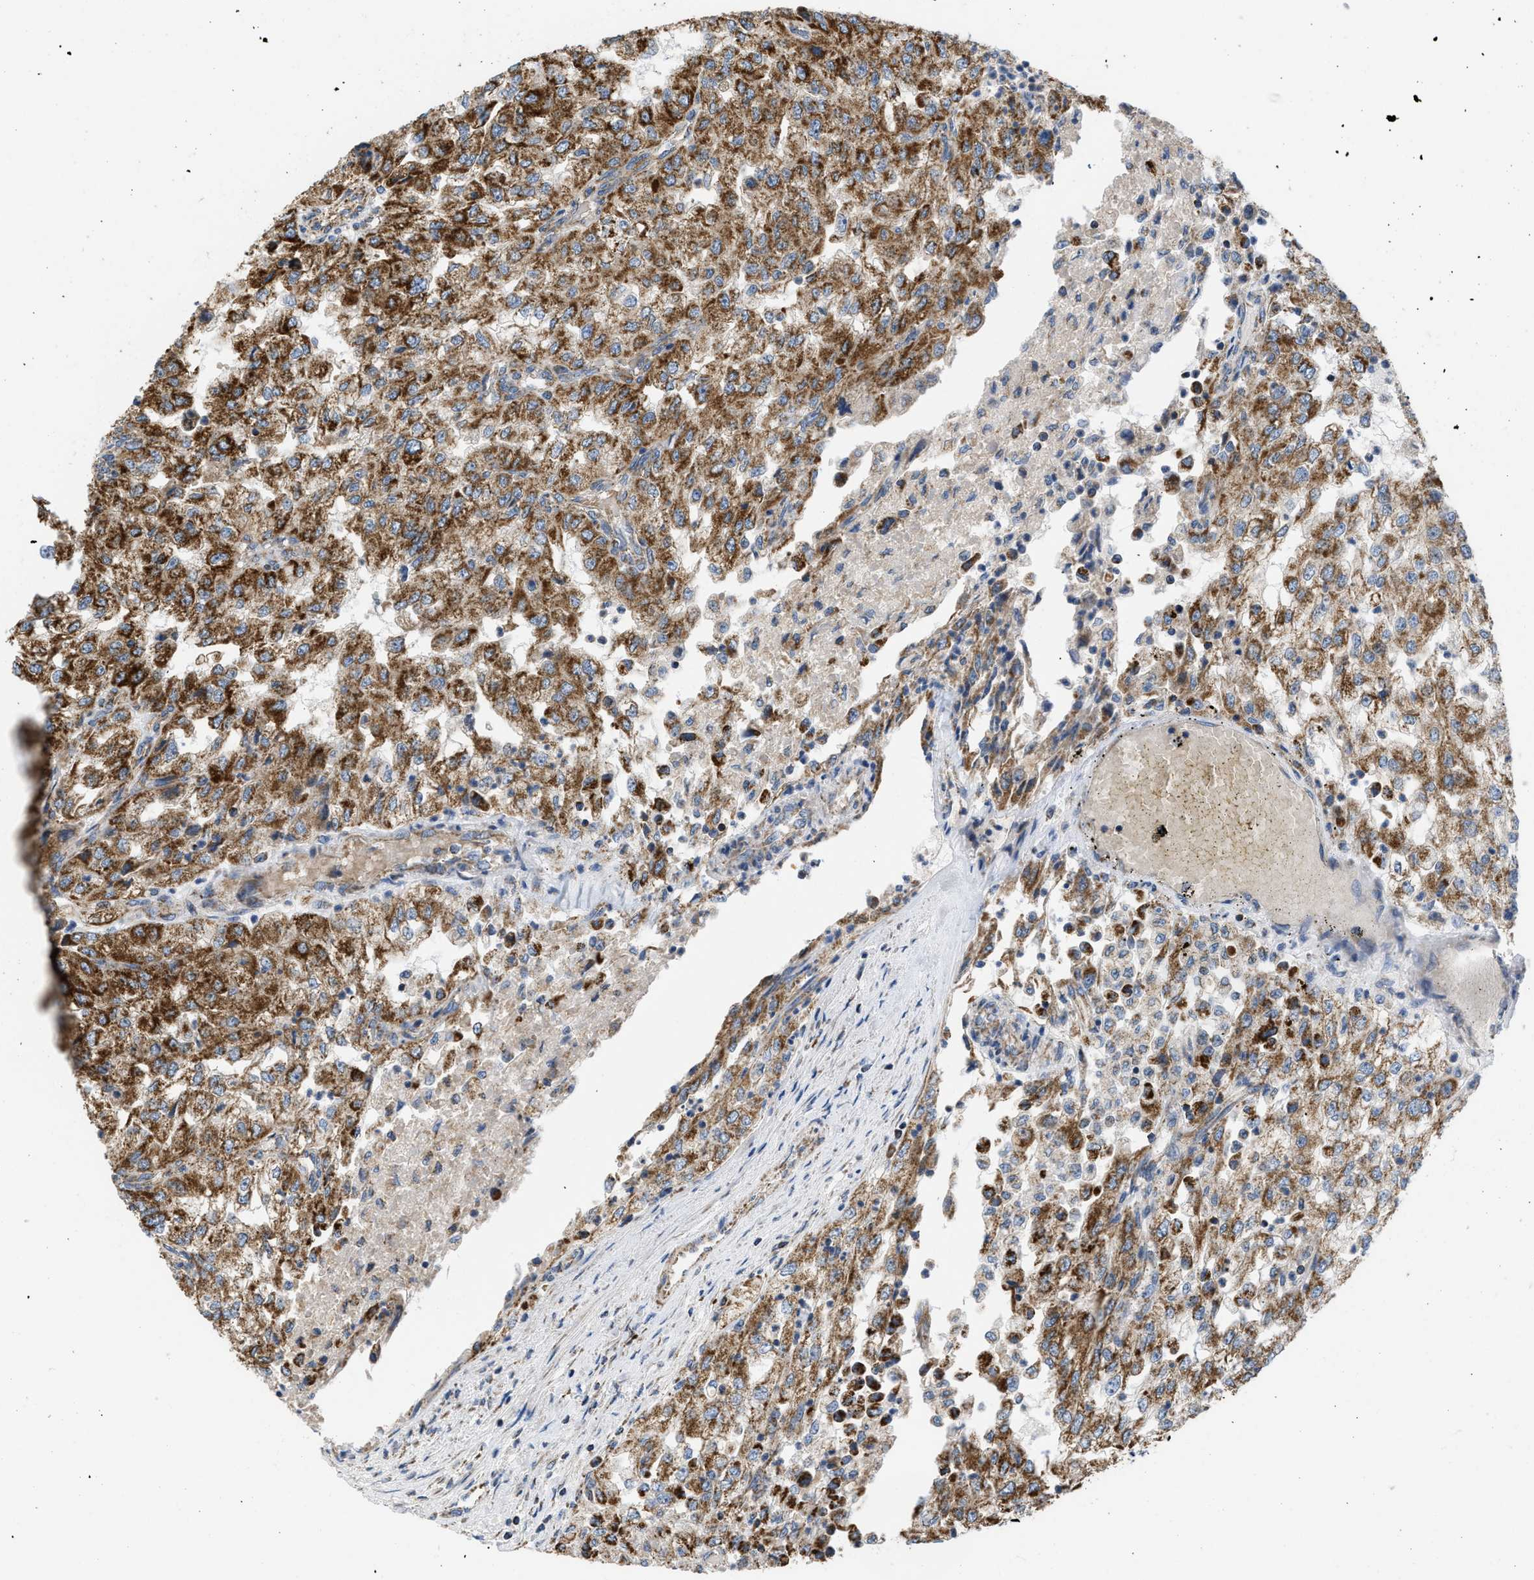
{"staining": {"intensity": "strong", "quantity": ">75%", "location": "cytoplasmic/membranous"}, "tissue": "renal cancer", "cell_type": "Tumor cells", "image_type": "cancer", "snomed": [{"axis": "morphology", "description": "Adenocarcinoma, NOS"}, {"axis": "topography", "description": "Kidney"}], "caption": "Immunohistochemistry histopathology image of neoplastic tissue: human renal cancer stained using immunohistochemistry demonstrates high levels of strong protein expression localized specifically in the cytoplasmic/membranous of tumor cells, appearing as a cytoplasmic/membranous brown color.", "gene": "OPTN", "patient": {"sex": "female", "age": 54}}